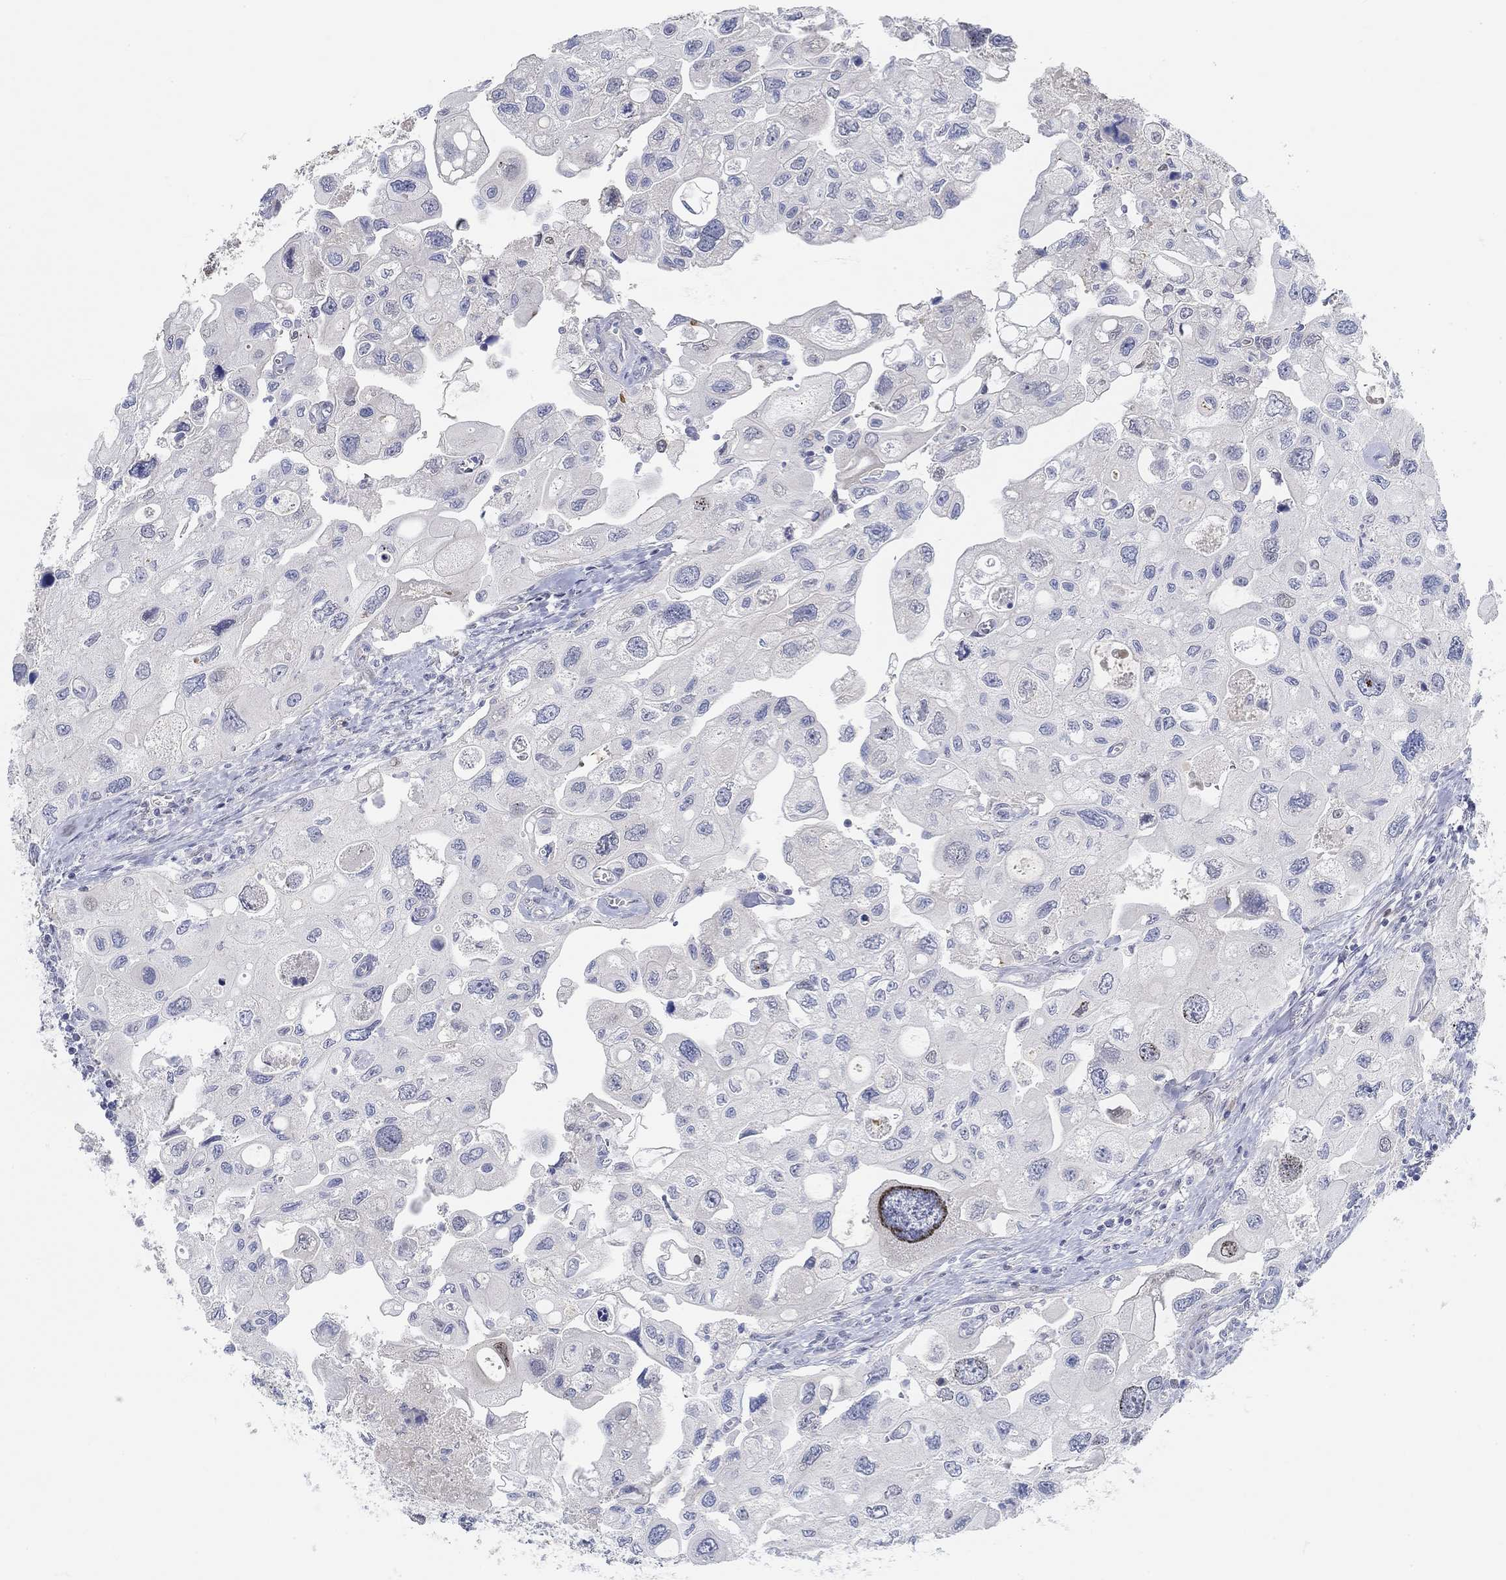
{"staining": {"intensity": "negative", "quantity": "none", "location": "none"}, "tissue": "urothelial cancer", "cell_type": "Tumor cells", "image_type": "cancer", "snomed": [{"axis": "morphology", "description": "Urothelial carcinoma, High grade"}, {"axis": "topography", "description": "Urinary bladder"}], "caption": "High-grade urothelial carcinoma was stained to show a protein in brown. There is no significant expression in tumor cells.", "gene": "SNTG2", "patient": {"sex": "male", "age": 59}}